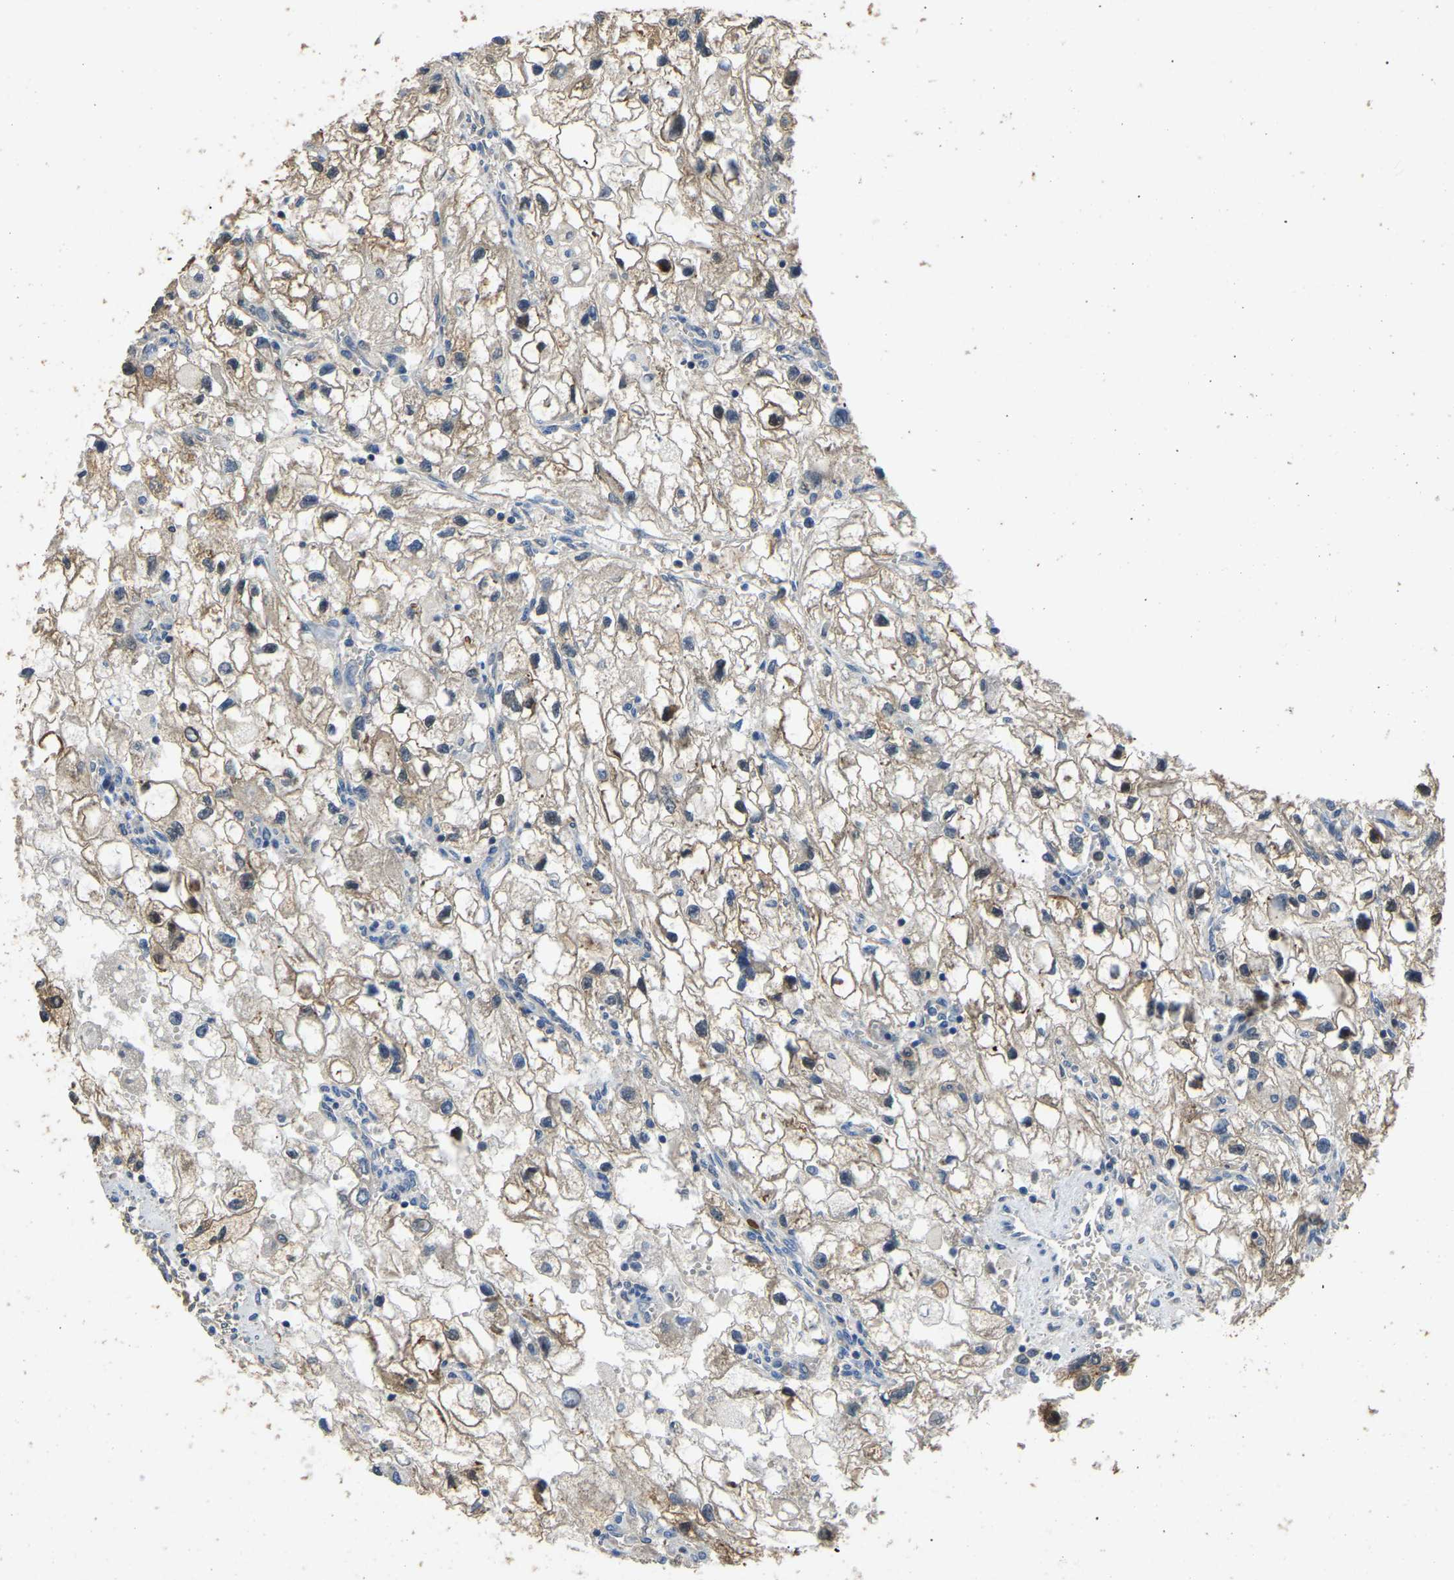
{"staining": {"intensity": "moderate", "quantity": ">75%", "location": "cytoplasmic/membranous"}, "tissue": "renal cancer", "cell_type": "Tumor cells", "image_type": "cancer", "snomed": [{"axis": "morphology", "description": "Adenocarcinoma, NOS"}, {"axis": "topography", "description": "Kidney"}], "caption": "Renal cancer stained with DAB immunohistochemistry shows medium levels of moderate cytoplasmic/membranous positivity in approximately >75% of tumor cells.", "gene": "TUFM", "patient": {"sex": "female", "age": 70}}